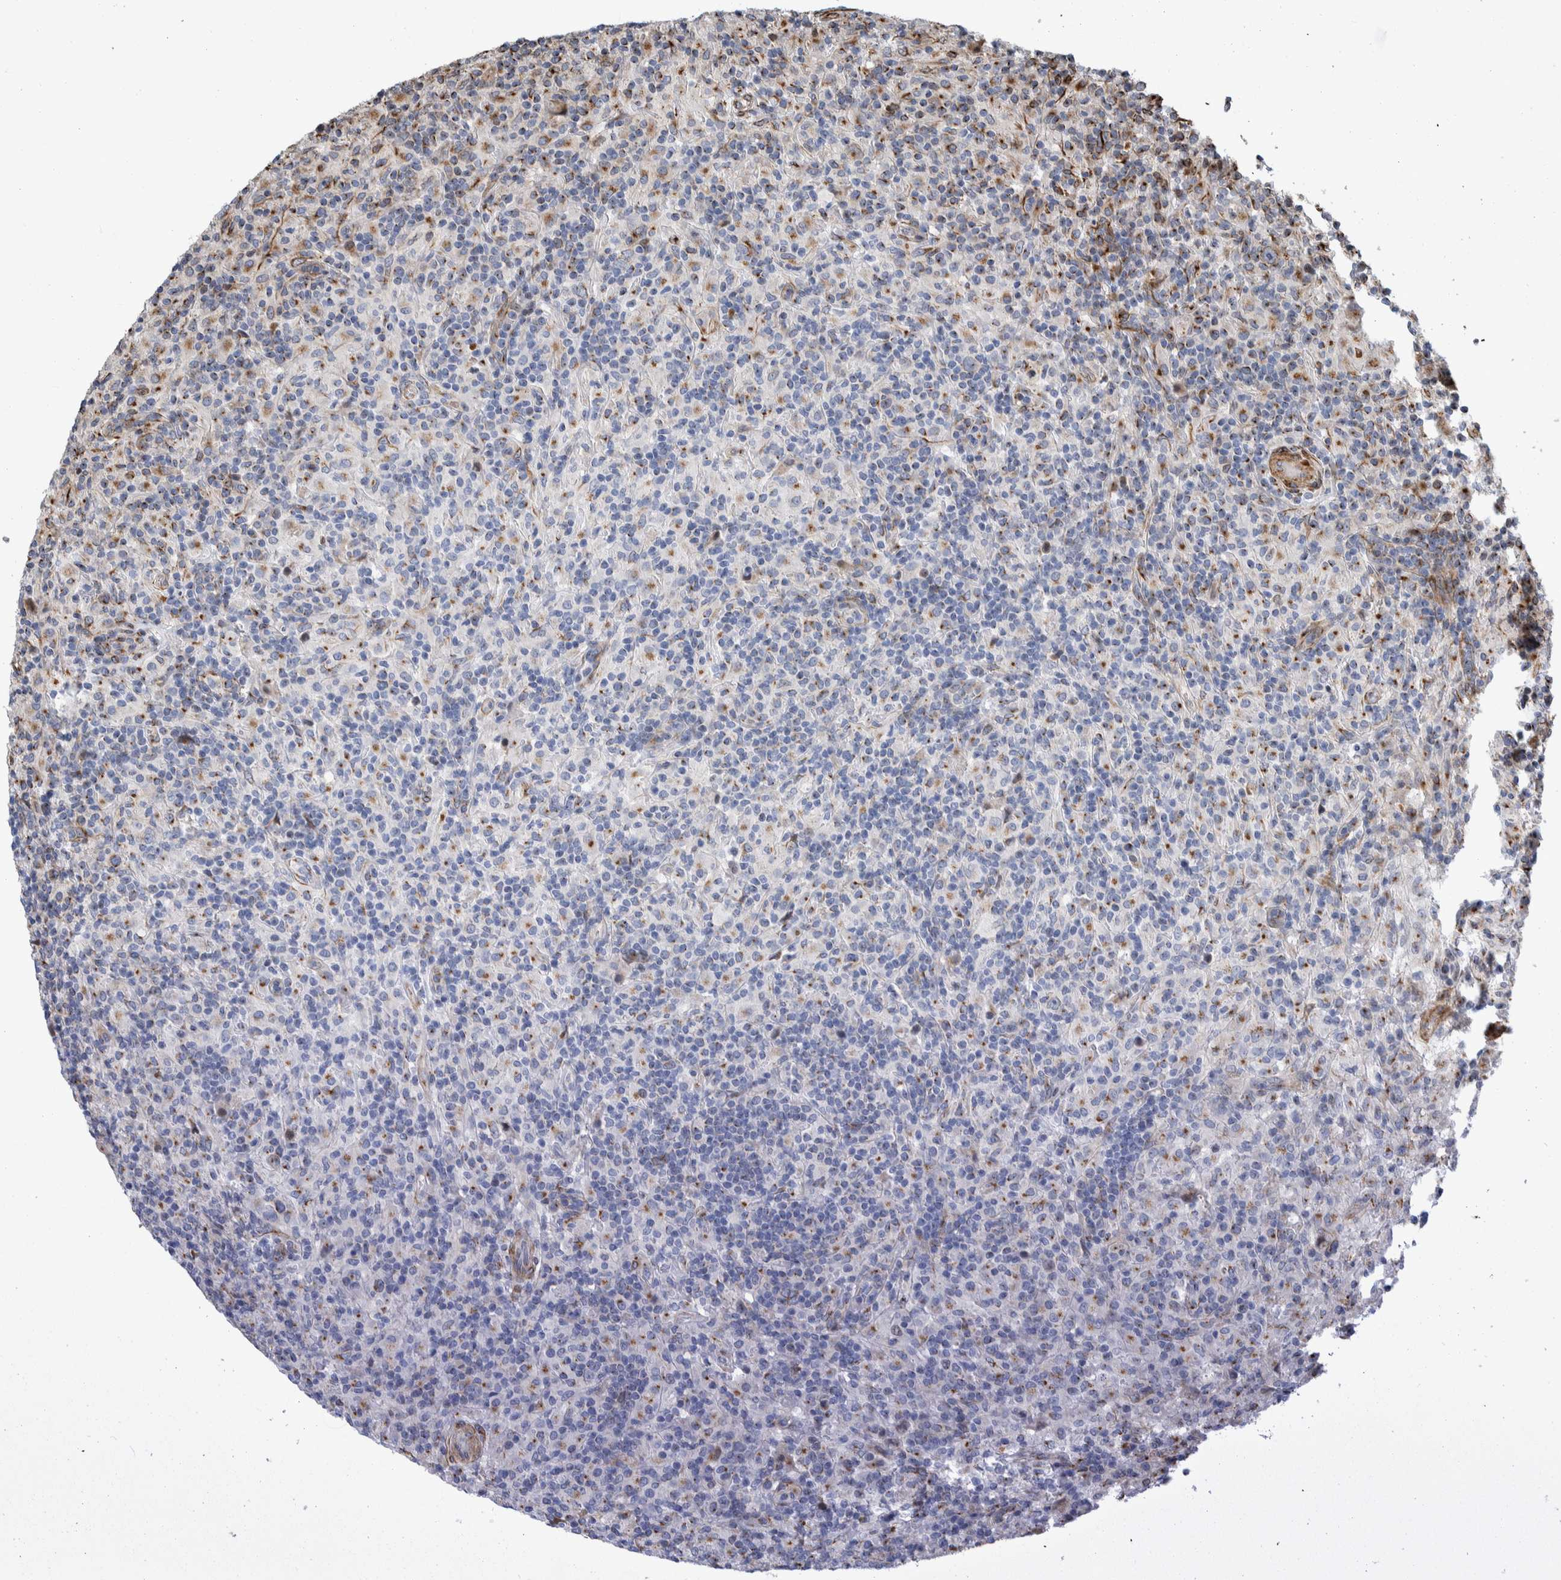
{"staining": {"intensity": "moderate", "quantity": "25%-75%", "location": "cytoplasmic/membranous"}, "tissue": "lymphoma", "cell_type": "Tumor cells", "image_type": "cancer", "snomed": [{"axis": "morphology", "description": "Hodgkin's disease, NOS"}, {"axis": "topography", "description": "Lymph node"}], "caption": "Immunohistochemical staining of human Hodgkin's disease exhibits medium levels of moderate cytoplasmic/membranous positivity in about 25%-75% of tumor cells. The staining is performed using DAB brown chromogen to label protein expression. The nuclei are counter-stained blue using hematoxylin.", "gene": "CCDC57", "patient": {"sex": "male", "age": 70}}